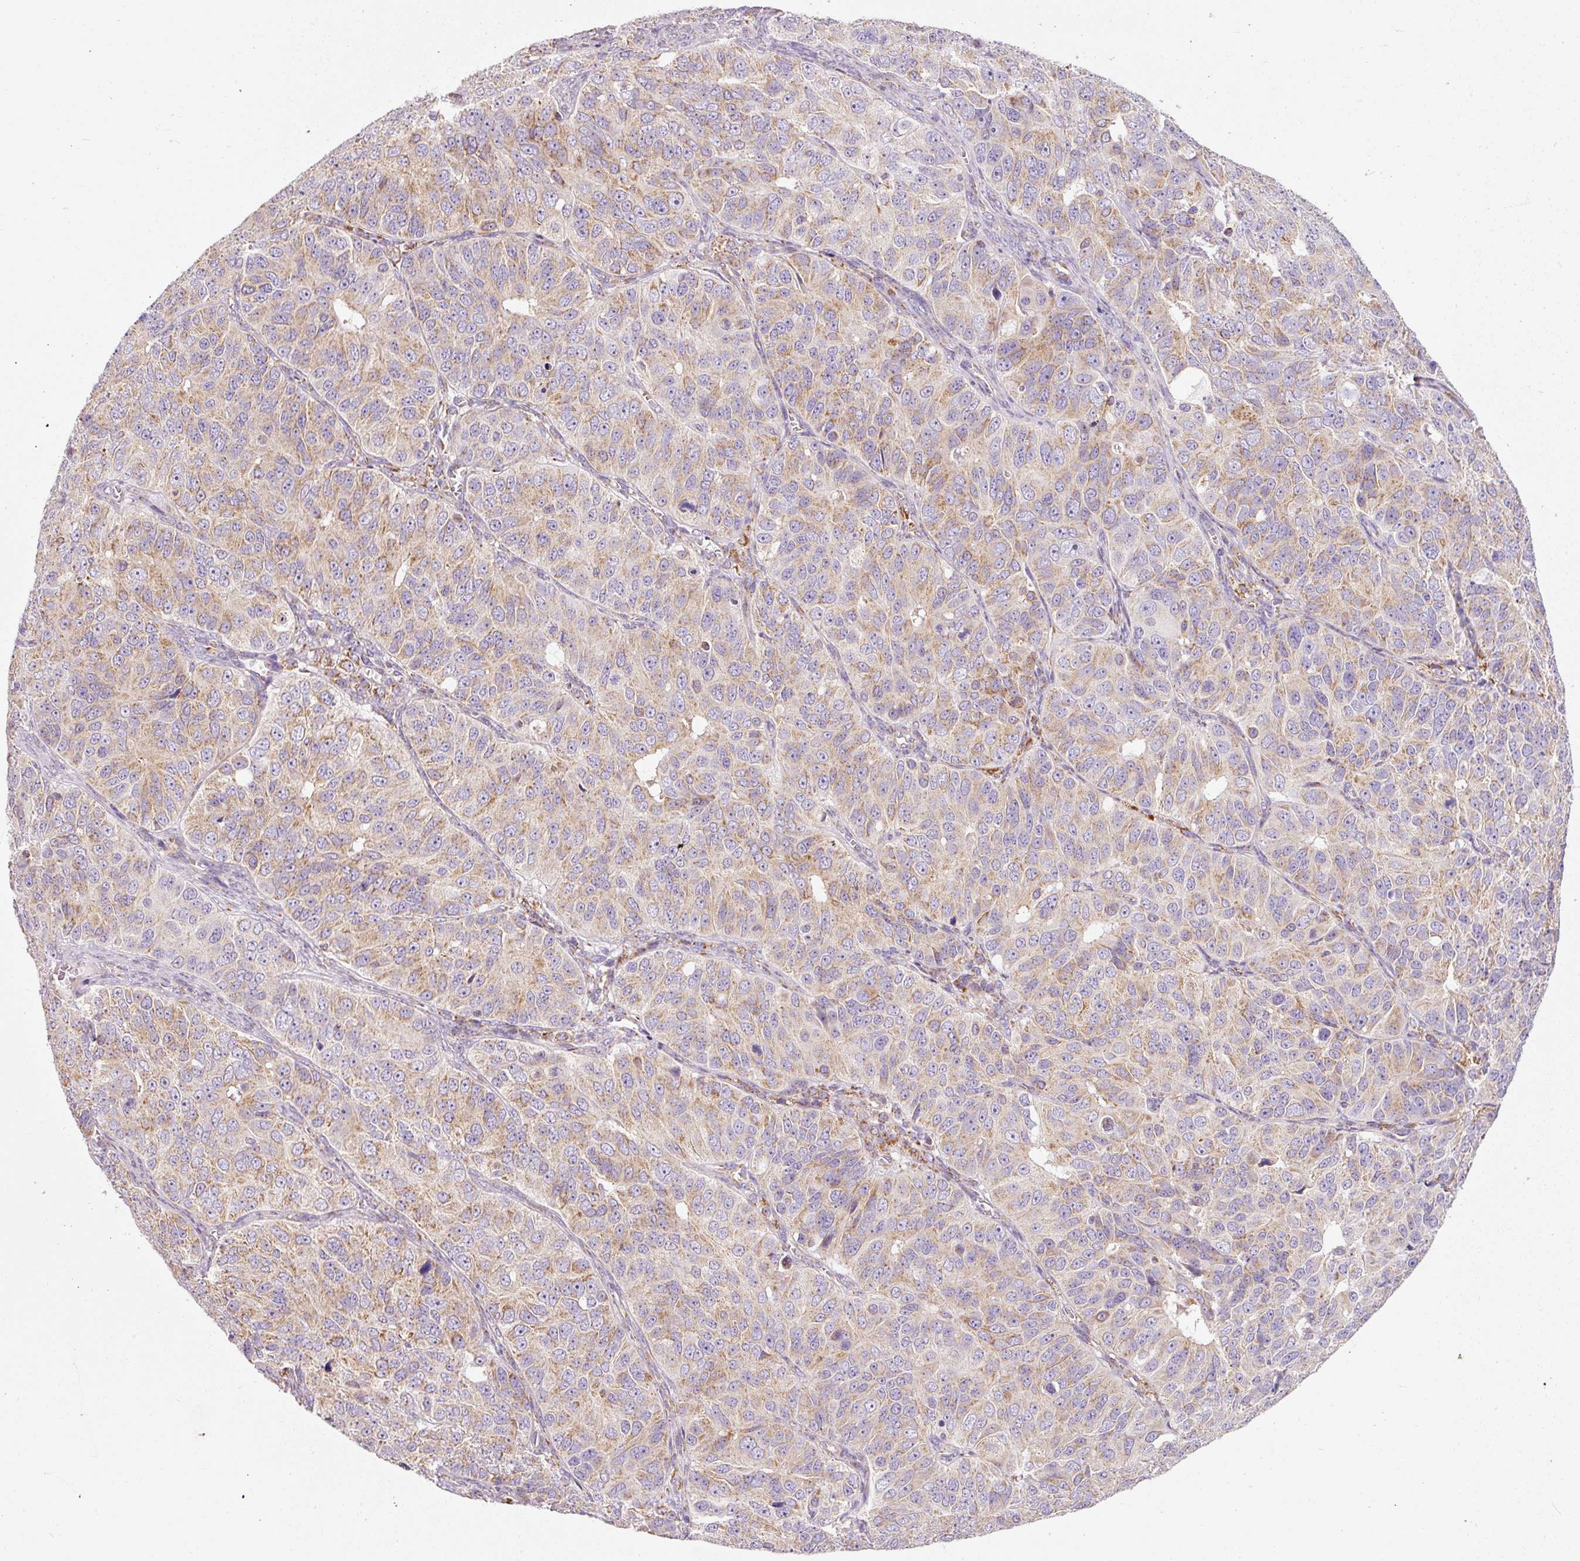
{"staining": {"intensity": "weak", "quantity": ">75%", "location": "cytoplasmic/membranous"}, "tissue": "ovarian cancer", "cell_type": "Tumor cells", "image_type": "cancer", "snomed": [{"axis": "morphology", "description": "Carcinoma, endometroid"}, {"axis": "topography", "description": "Ovary"}], "caption": "Immunohistochemistry photomicrograph of human endometroid carcinoma (ovarian) stained for a protein (brown), which displays low levels of weak cytoplasmic/membranous positivity in approximately >75% of tumor cells.", "gene": "NDUFB4", "patient": {"sex": "female", "age": 51}}